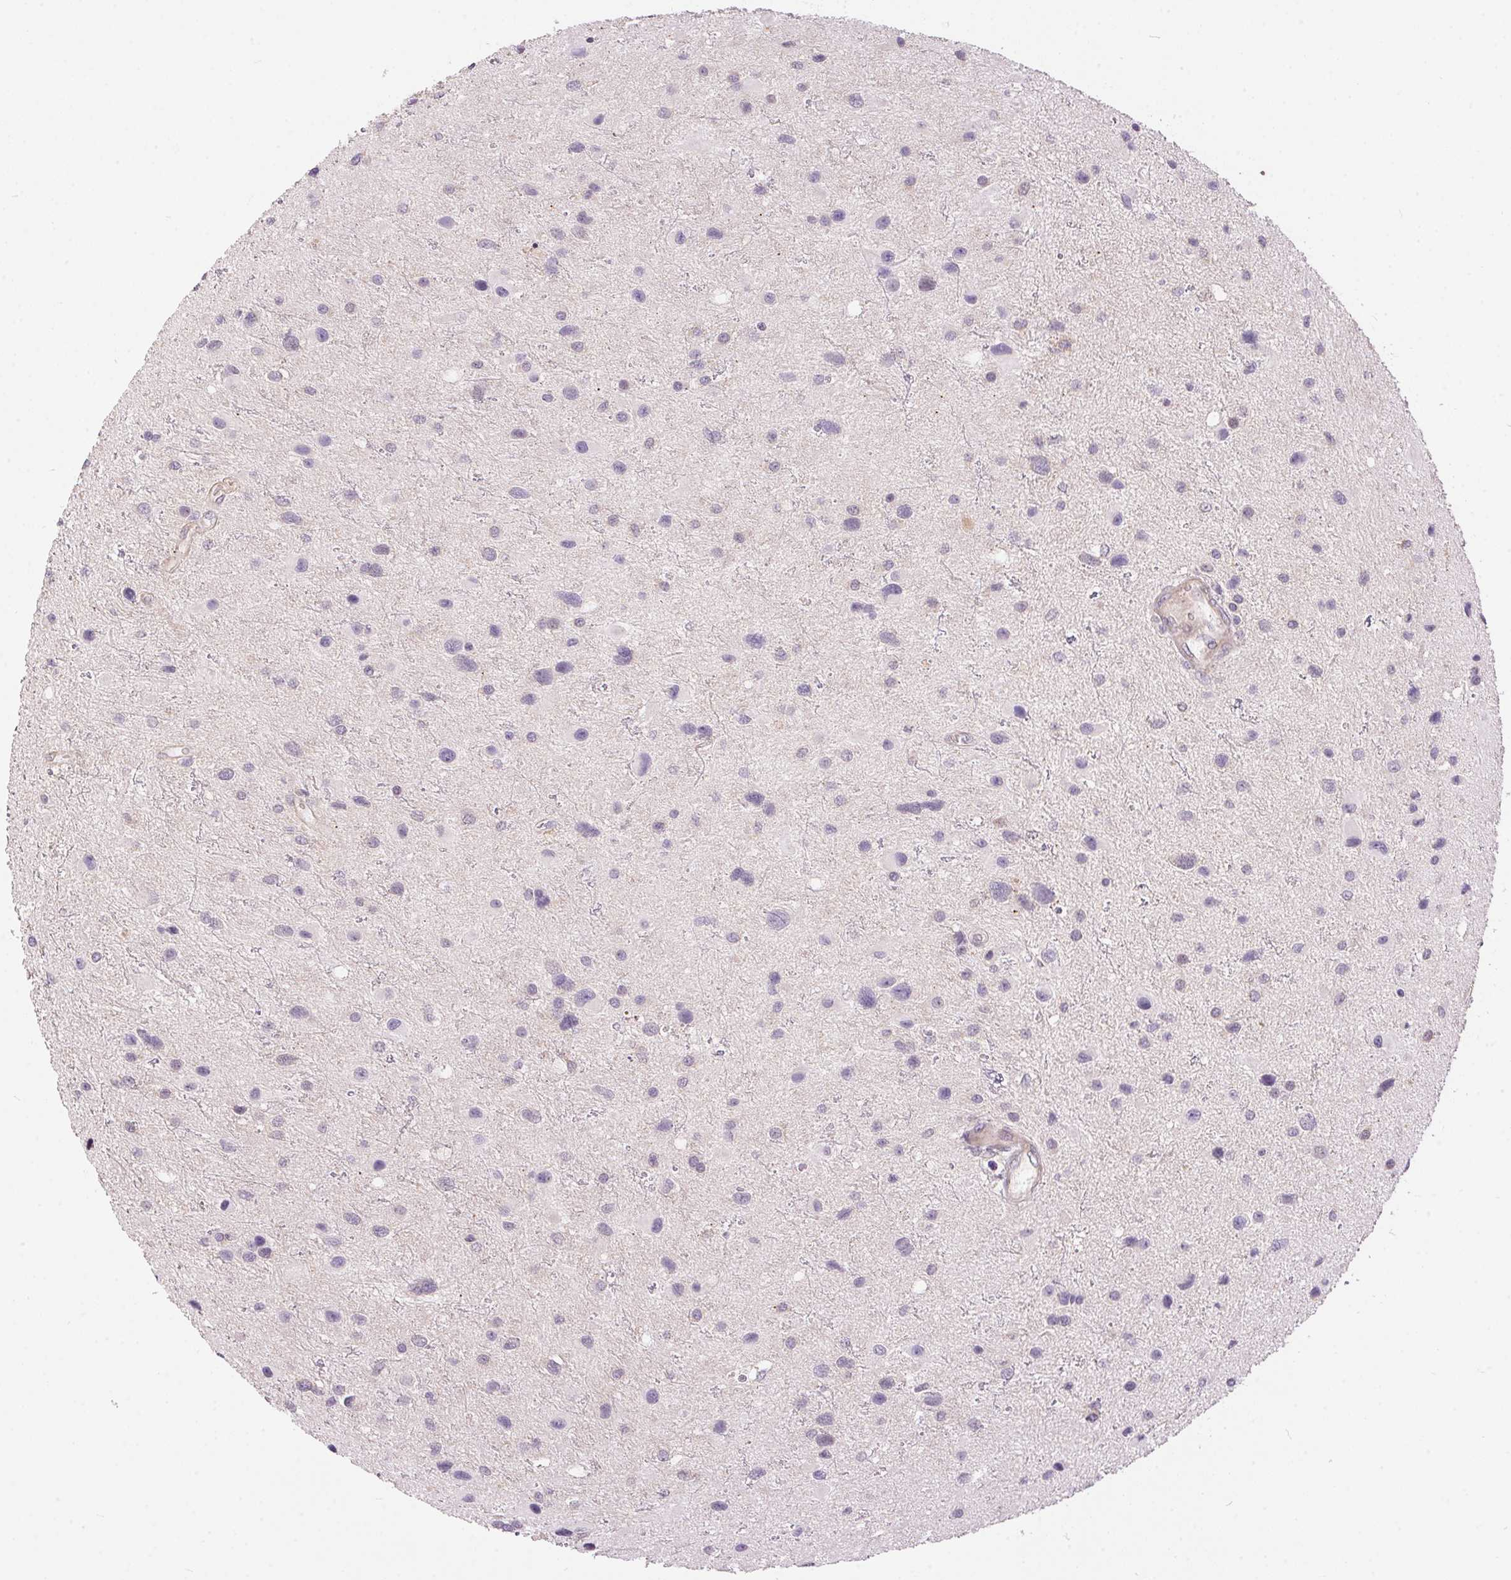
{"staining": {"intensity": "negative", "quantity": "none", "location": "none"}, "tissue": "glioma", "cell_type": "Tumor cells", "image_type": "cancer", "snomed": [{"axis": "morphology", "description": "Glioma, malignant, Low grade"}, {"axis": "topography", "description": "Brain"}], "caption": "Immunohistochemical staining of glioma reveals no significant staining in tumor cells. (DAB IHC, high magnification).", "gene": "UNC13B", "patient": {"sex": "female", "age": 32}}